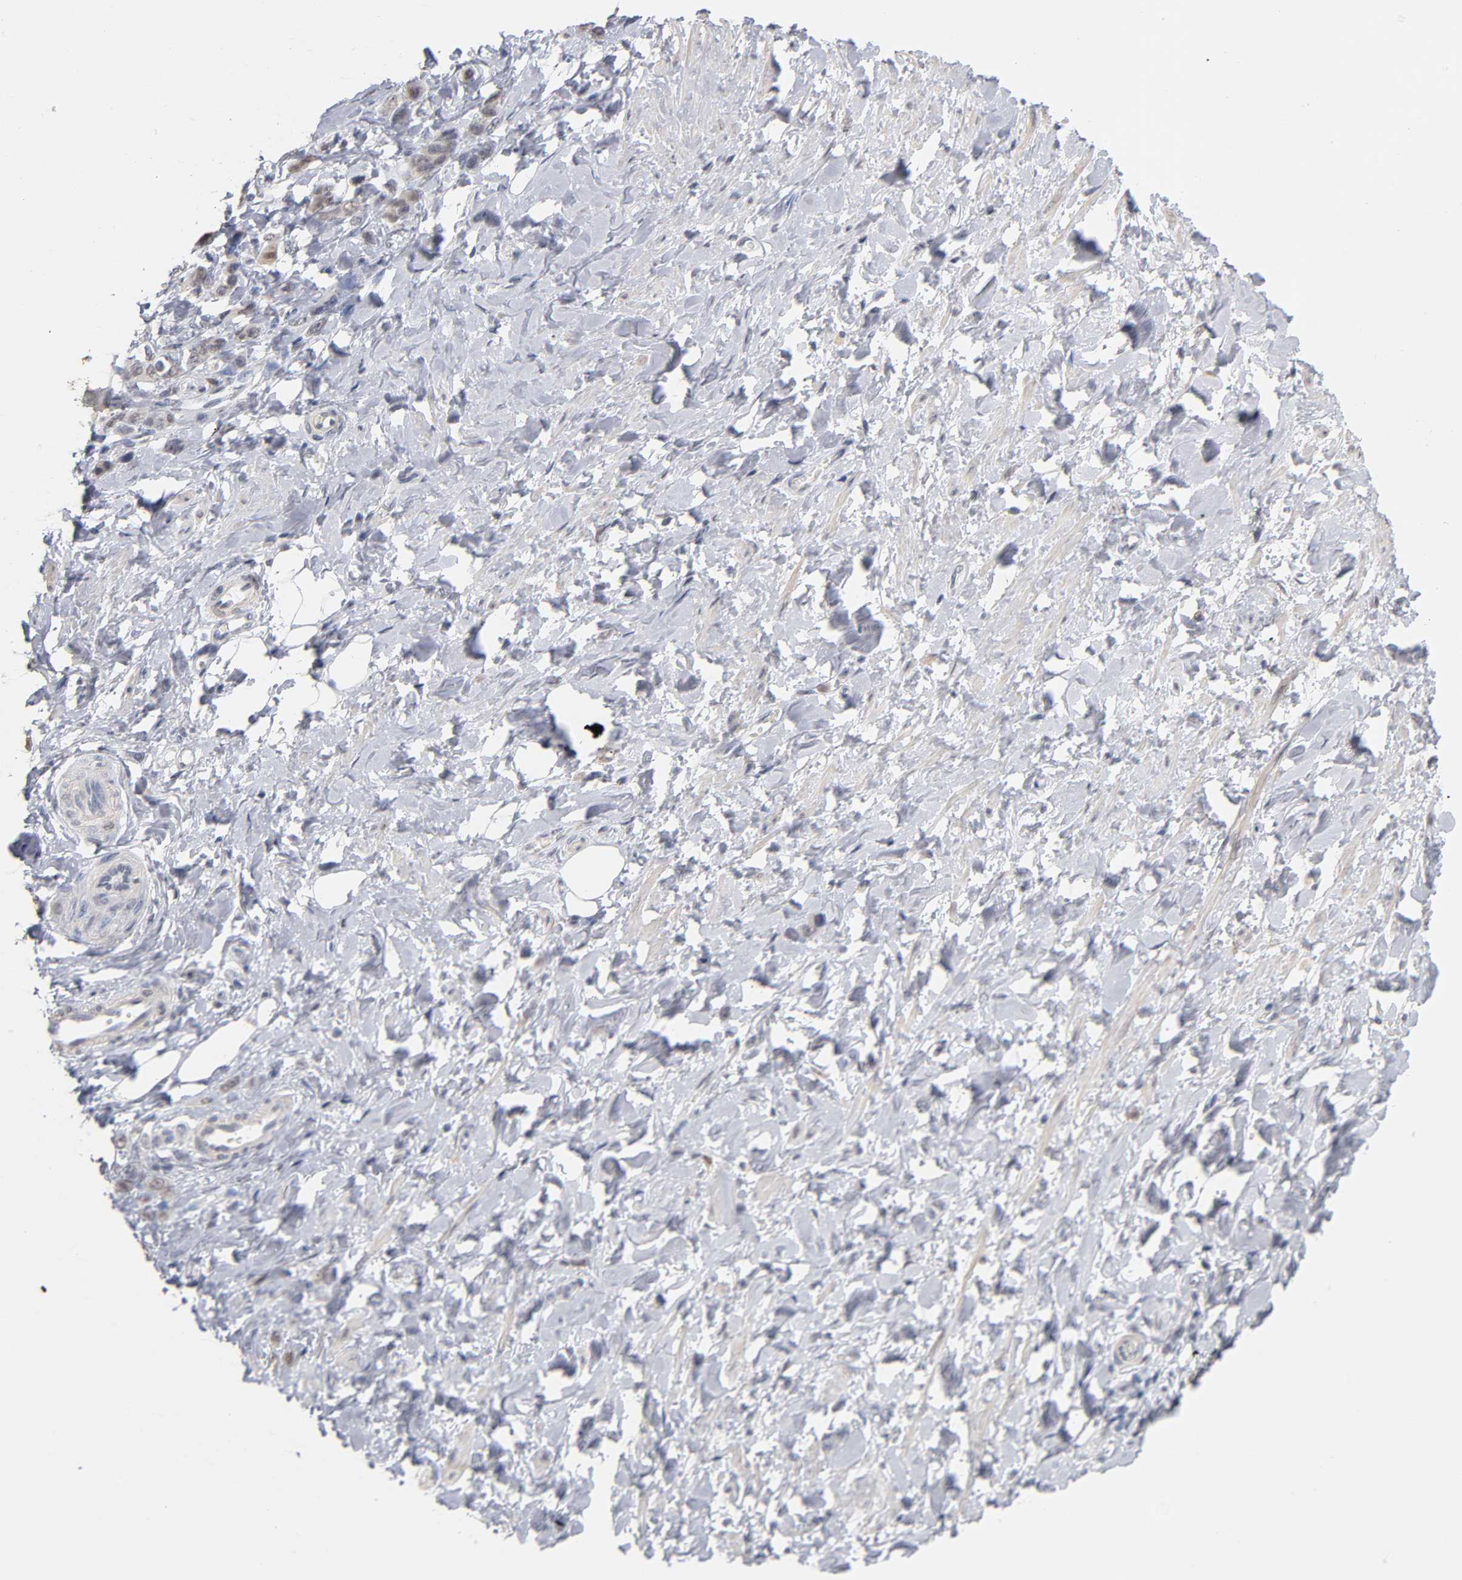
{"staining": {"intensity": "weak", "quantity": "<25%", "location": "cytoplasmic/membranous,nuclear"}, "tissue": "stomach cancer", "cell_type": "Tumor cells", "image_type": "cancer", "snomed": [{"axis": "morphology", "description": "Adenocarcinoma, NOS"}, {"axis": "topography", "description": "Stomach"}], "caption": "Stomach cancer stained for a protein using IHC demonstrates no expression tumor cells.", "gene": "CRABP2", "patient": {"sex": "male", "age": 82}}